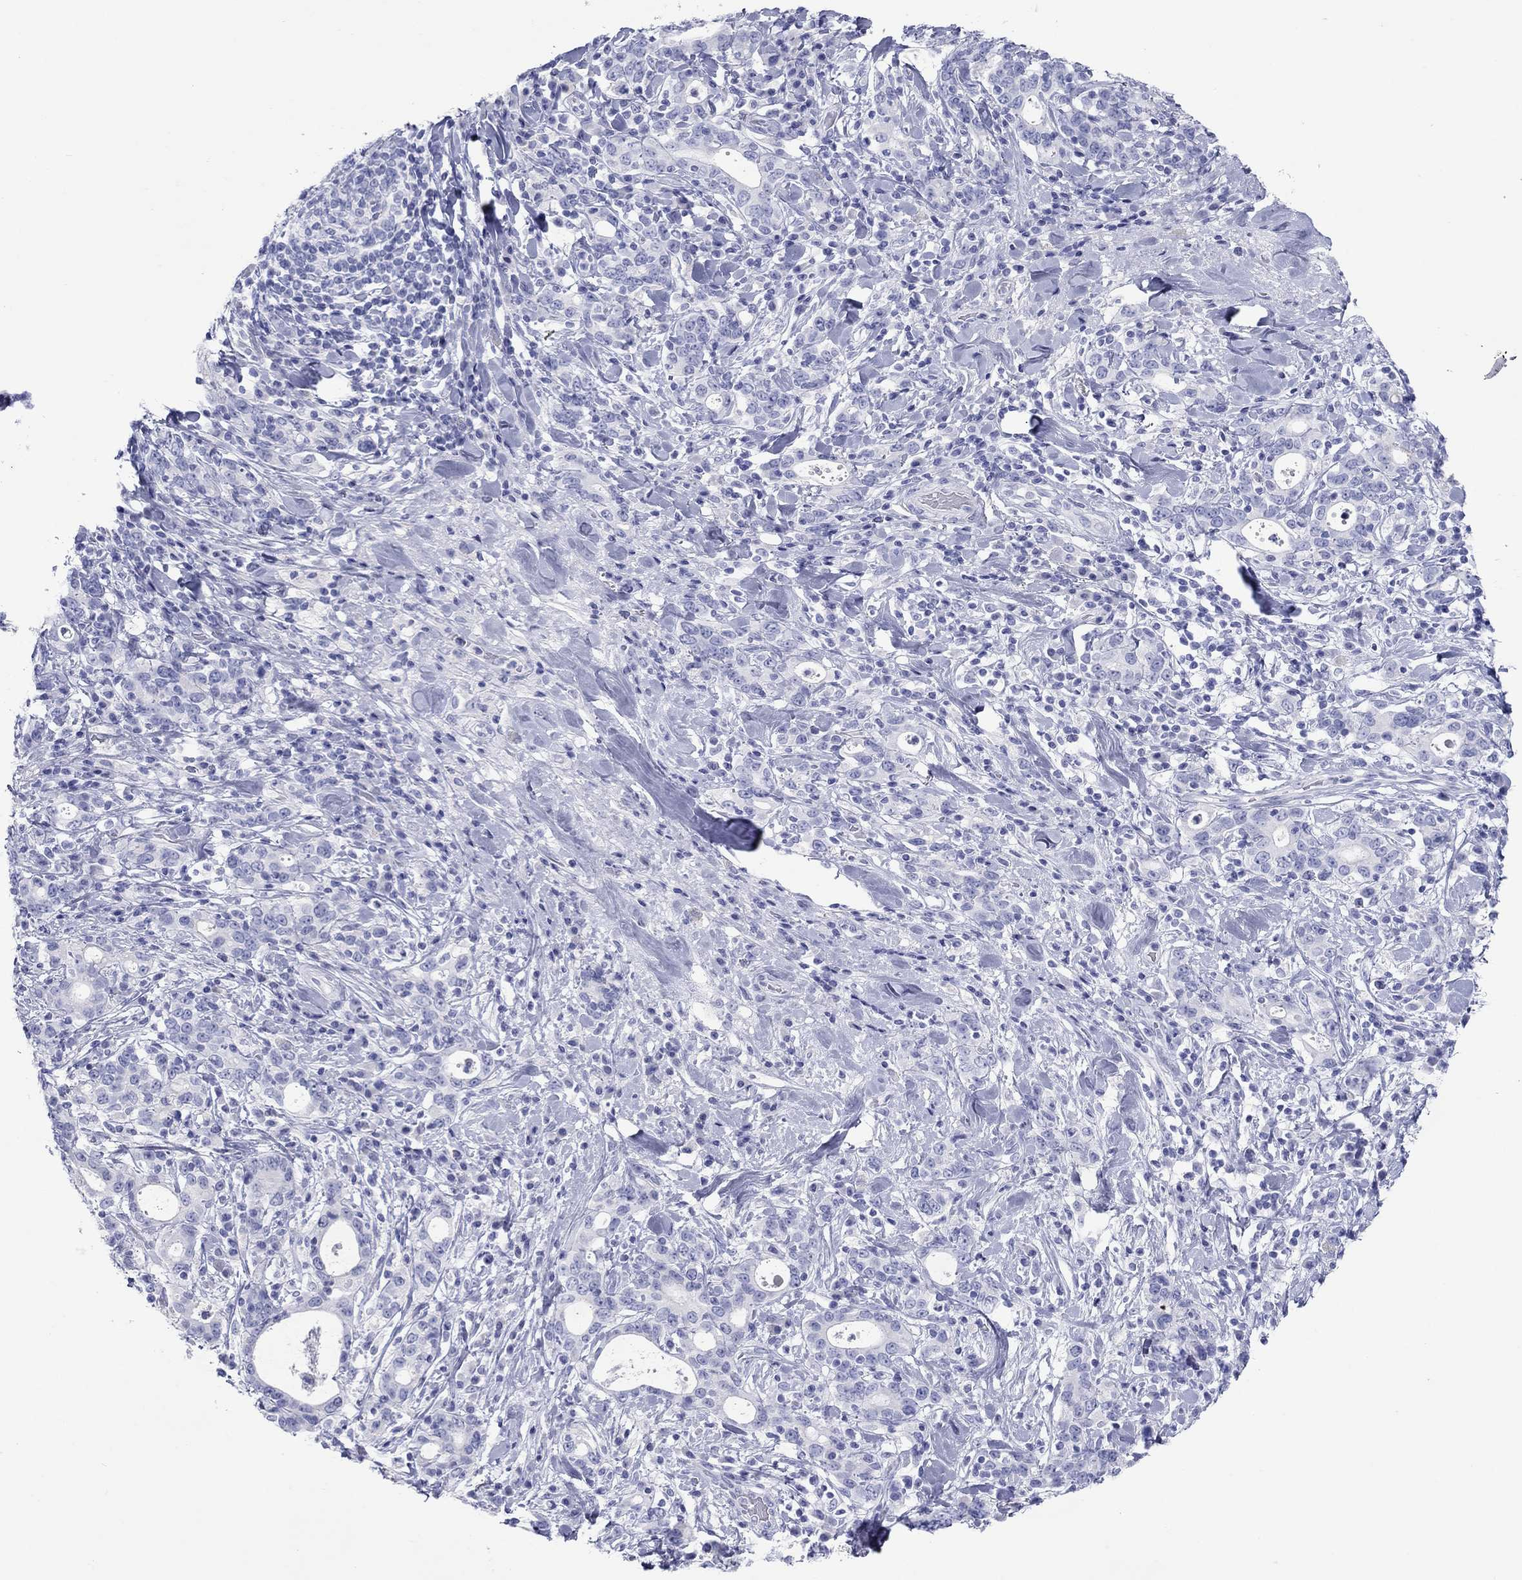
{"staining": {"intensity": "negative", "quantity": "none", "location": "none"}, "tissue": "stomach cancer", "cell_type": "Tumor cells", "image_type": "cancer", "snomed": [{"axis": "morphology", "description": "Adenocarcinoma, NOS"}, {"axis": "topography", "description": "Stomach"}], "caption": "DAB immunohistochemical staining of human stomach cancer (adenocarcinoma) shows no significant staining in tumor cells. (DAB (3,3'-diaminobenzidine) immunohistochemistry with hematoxylin counter stain).", "gene": "ATP4A", "patient": {"sex": "male", "age": 79}}